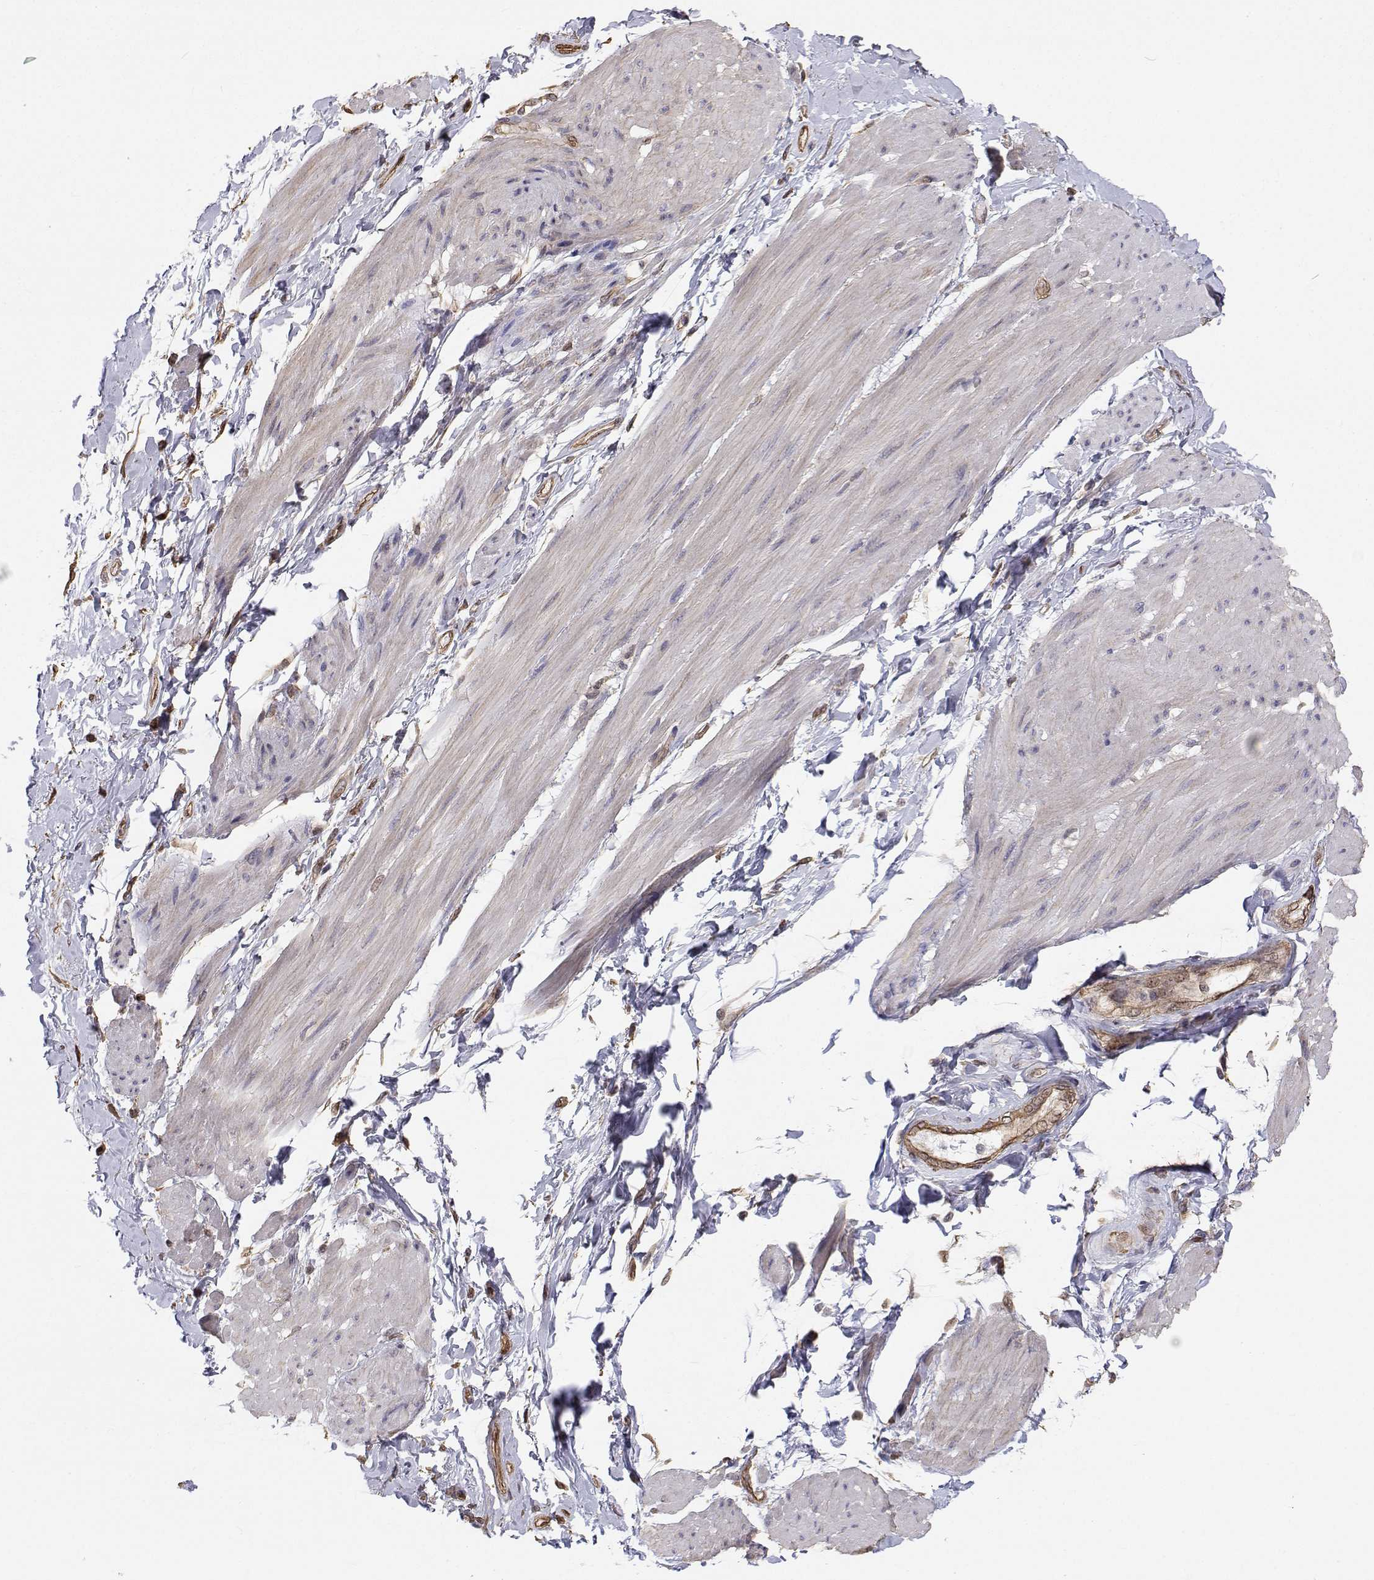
{"staining": {"intensity": "weak", "quantity": "25%-75%", "location": "cytoplasmic/membranous"}, "tissue": "adipose tissue", "cell_type": "Adipocytes", "image_type": "normal", "snomed": [{"axis": "morphology", "description": "Normal tissue, NOS"}, {"axis": "topography", "description": "Urinary bladder"}, {"axis": "topography", "description": "Peripheral nerve tissue"}], "caption": "This micrograph exhibits unremarkable adipose tissue stained with IHC to label a protein in brown. The cytoplasmic/membranous of adipocytes show weak positivity for the protein. Nuclei are counter-stained blue.", "gene": "GSDMA", "patient": {"sex": "female", "age": 60}}